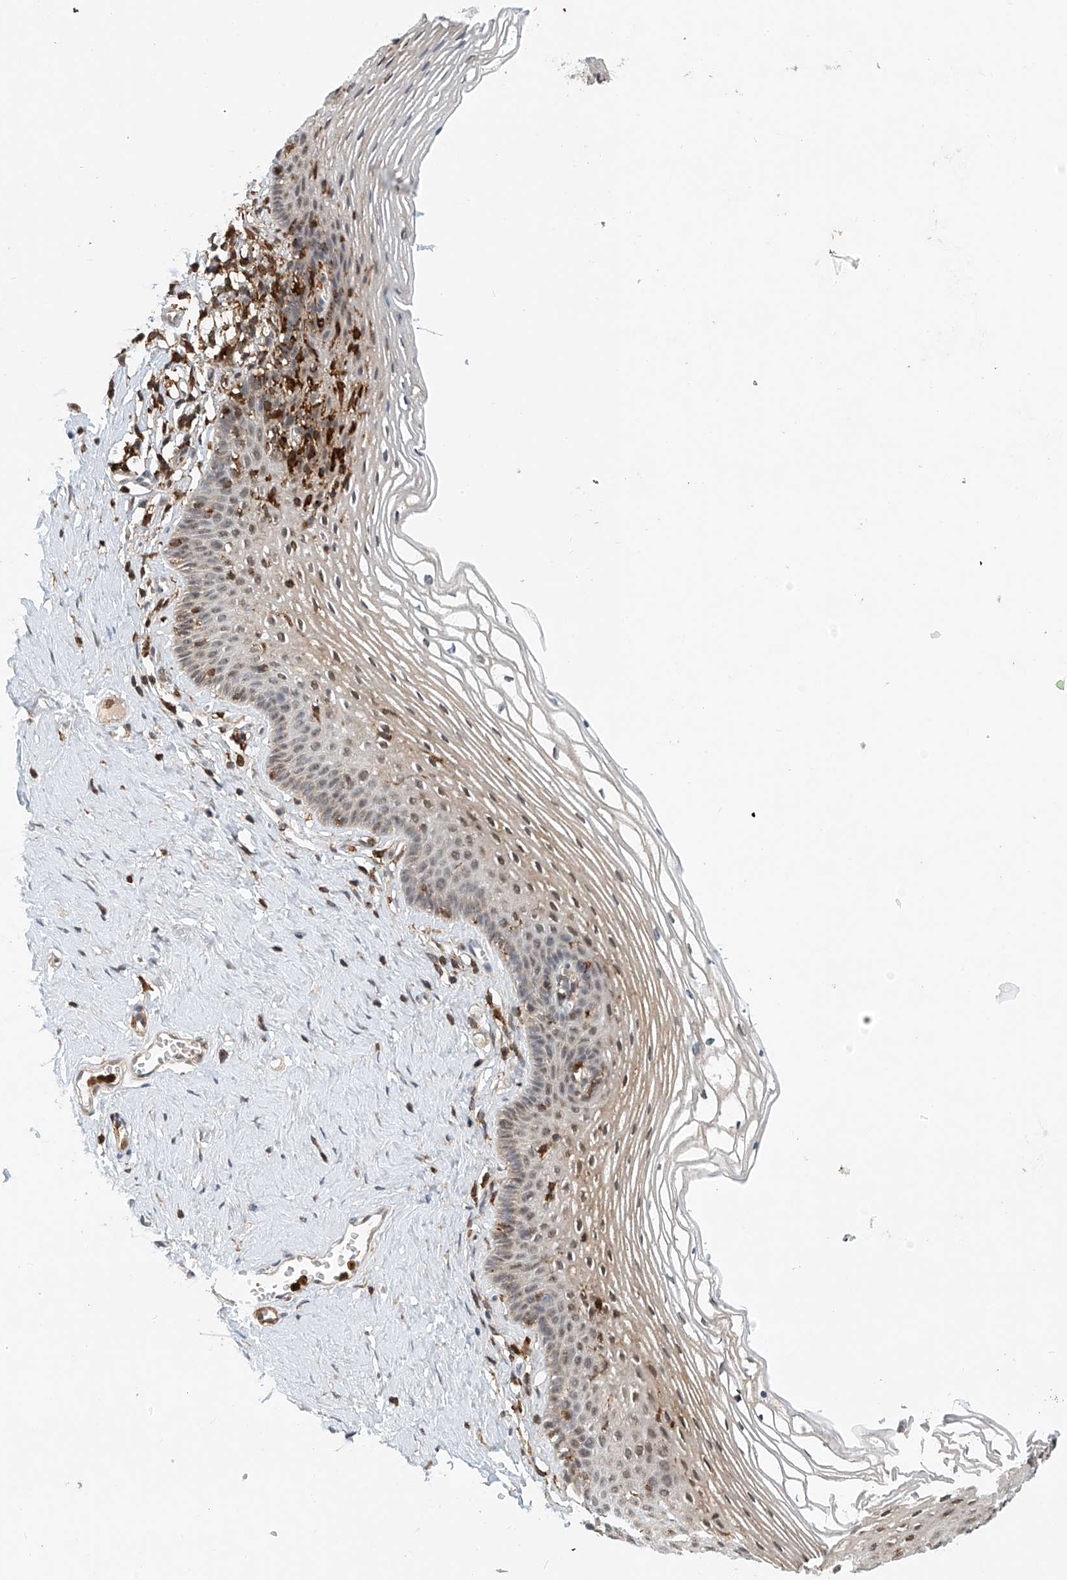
{"staining": {"intensity": "moderate", "quantity": "25%-75%", "location": "cytoplasmic/membranous,nuclear"}, "tissue": "vagina", "cell_type": "Squamous epithelial cells", "image_type": "normal", "snomed": [{"axis": "morphology", "description": "Normal tissue, NOS"}, {"axis": "topography", "description": "Vagina"}], "caption": "Protein expression analysis of normal vagina reveals moderate cytoplasmic/membranous,nuclear staining in approximately 25%-75% of squamous epithelial cells. (Brightfield microscopy of DAB IHC at high magnification).", "gene": "MICAL1", "patient": {"sex": "female", "age": 32}}